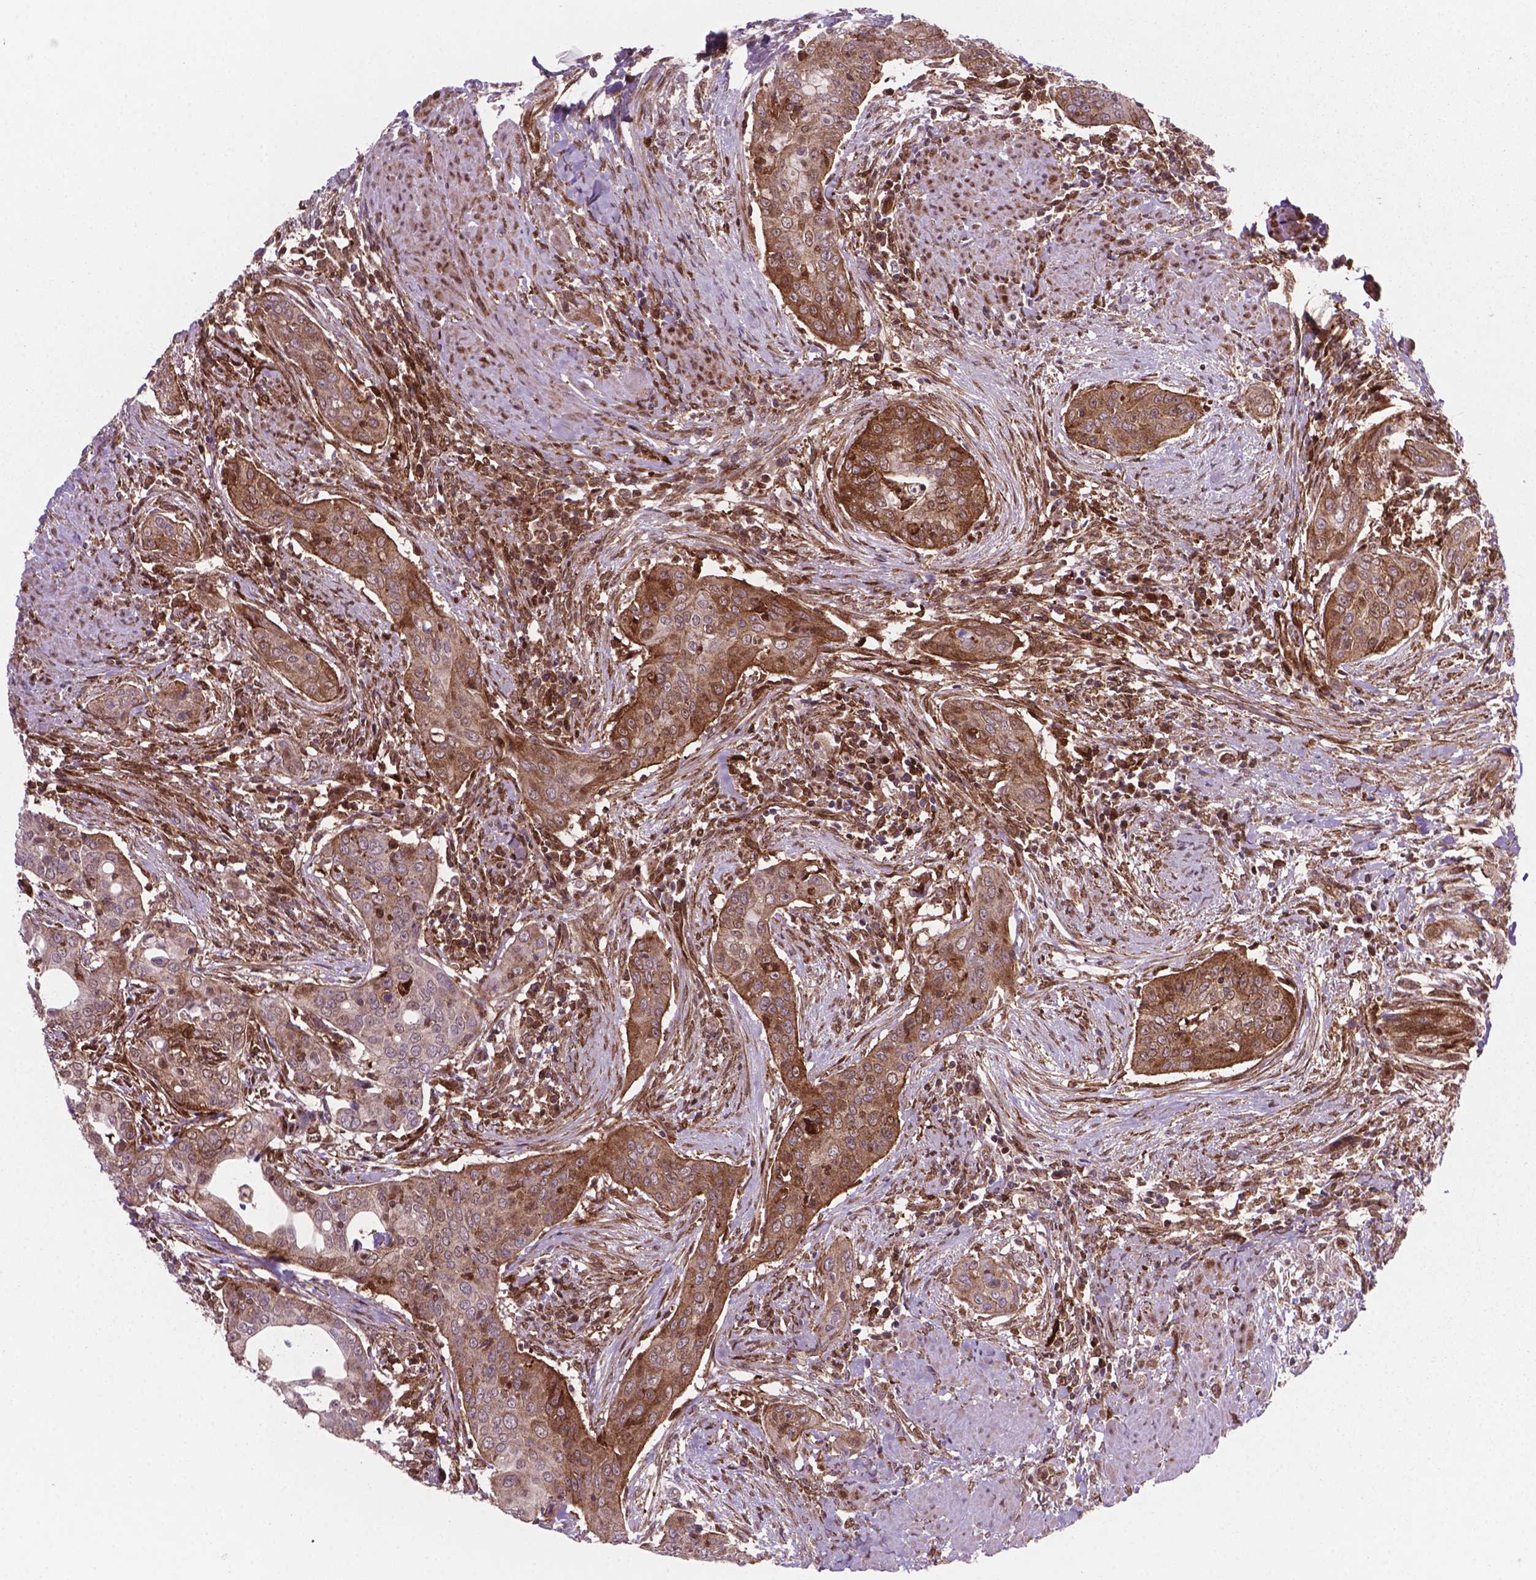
{"staining": {"intensity": "strong", "quantity": ">75%", "location": "cytoplasmic/membranous"}, "tissue": "urothelial cancer", "cell_type": "Tumor cells", "image_type": "cancer", "snomed": [{"axis": "morphology", "description": "Urothelial carcinoma, High grade"}, {"axis": "topography", "description": "Urinary bladder"}], "caption": "An immunohistochemistry (IHC) image of tumor tissue is shown. Protein staining in brown highlights strong cytoplasmic/membranous positivity in urothelial cancer within tumor cells.", "gene": "LDHA", "patient": {"sex": "male", "age": 82}}